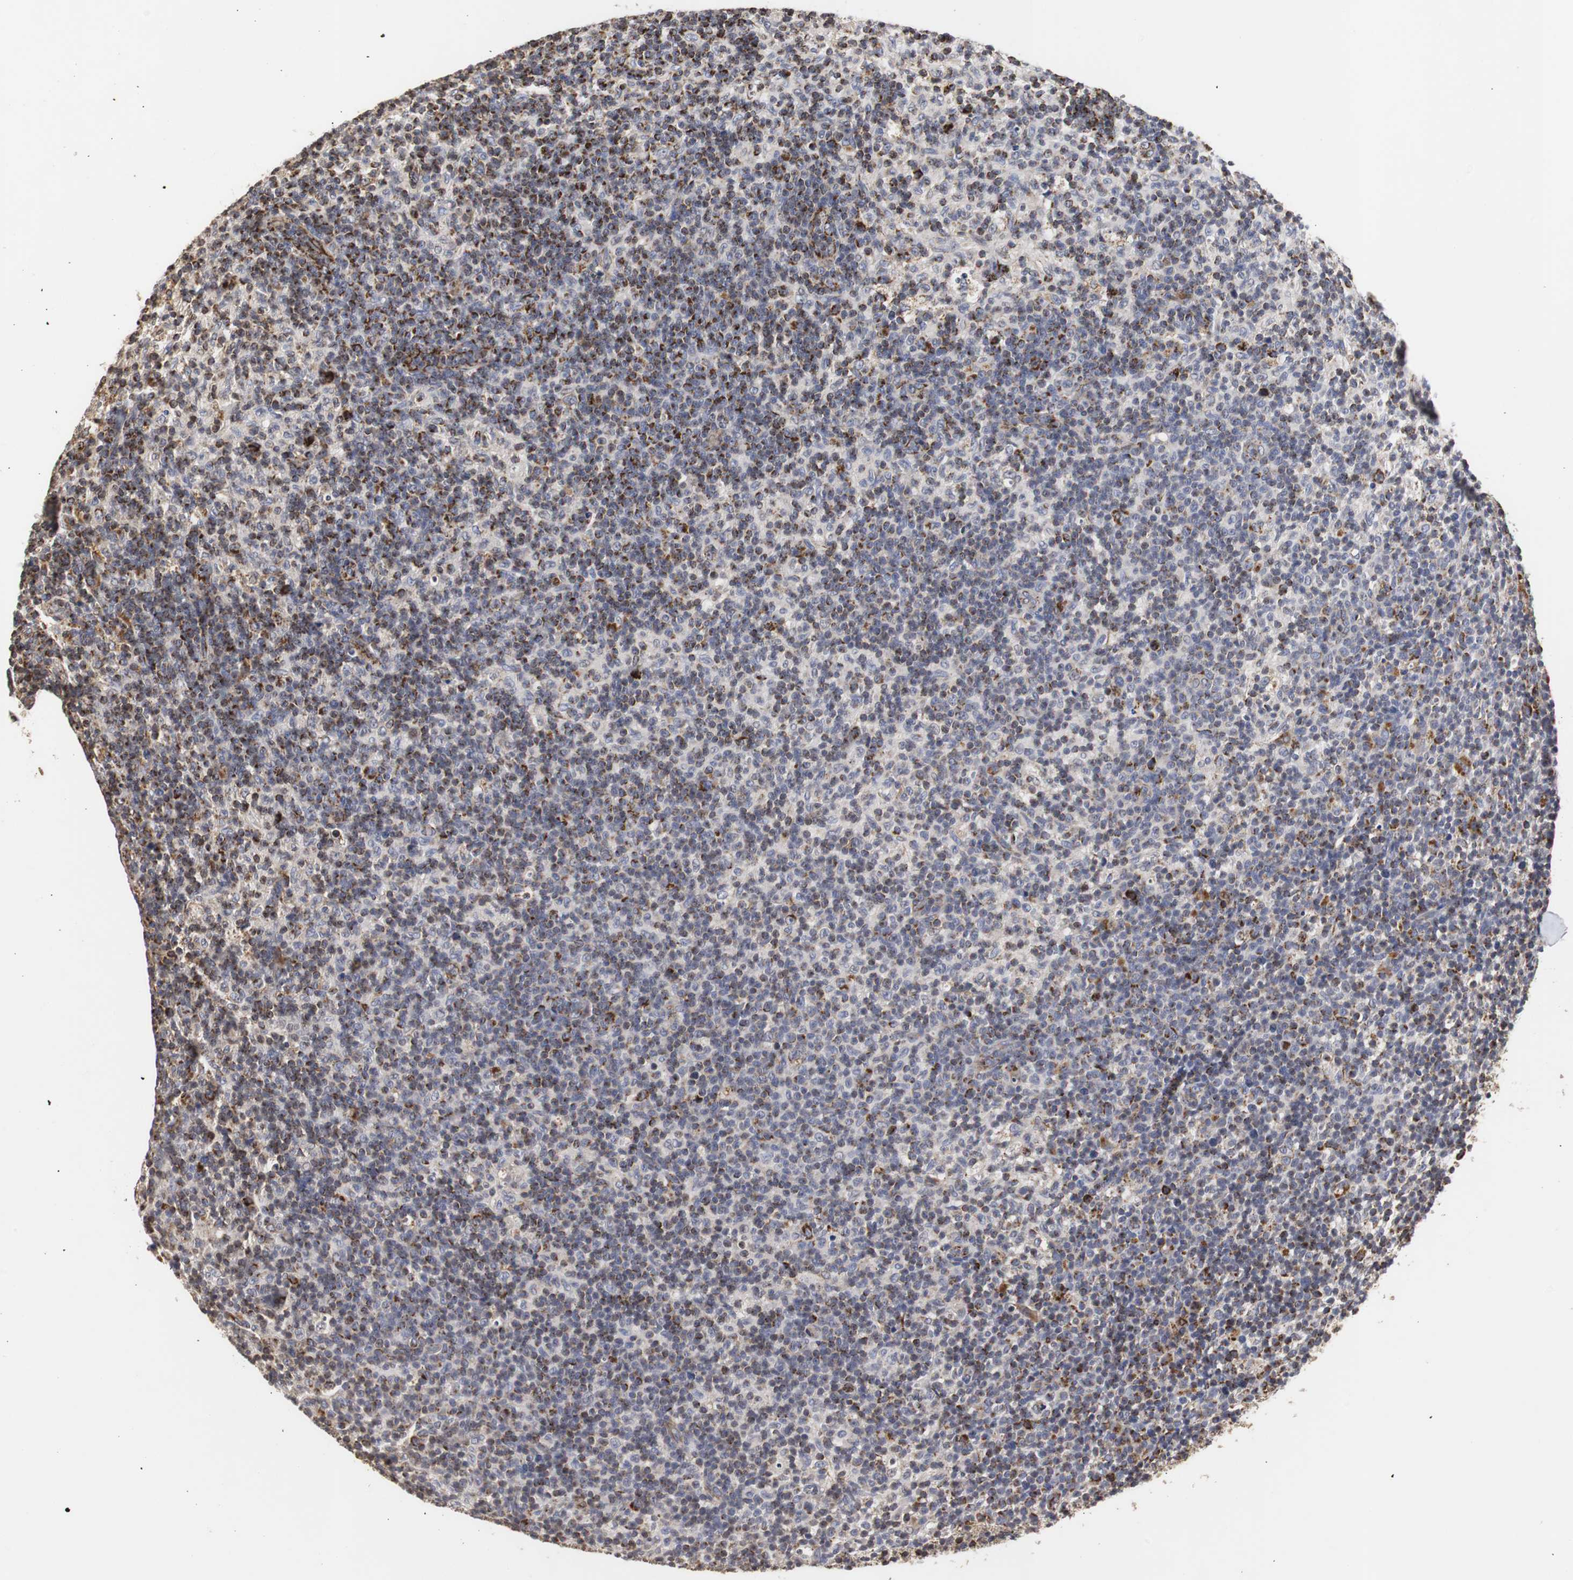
{"staining": {"intensity": "strong", "quantity": "25%-75%", "location": "cytoplasmic/membranous"}, "tissue": "lymph node", "cell_type": "Germinal center cells", "image_type": "normal", "snomed": [{"axis": "morphology", "description": "Normal tissue, NOS"}, {"axis": "morphology", "description": "Inflammation, NOS"}, {"axis": "topography", "description": "Lymph node"}], "caption": "High-magnification brightfield microscopy of unremarkable lymph node stained with DAB (brown) and counterstained with hematoxylin (blue). germinal center cells exhibit strong cytoplasmic/membranous staining is seen in about25%-75% of cells.", "gene": "HSD17B10", "patient": {"sex": "male", "age": 55}}